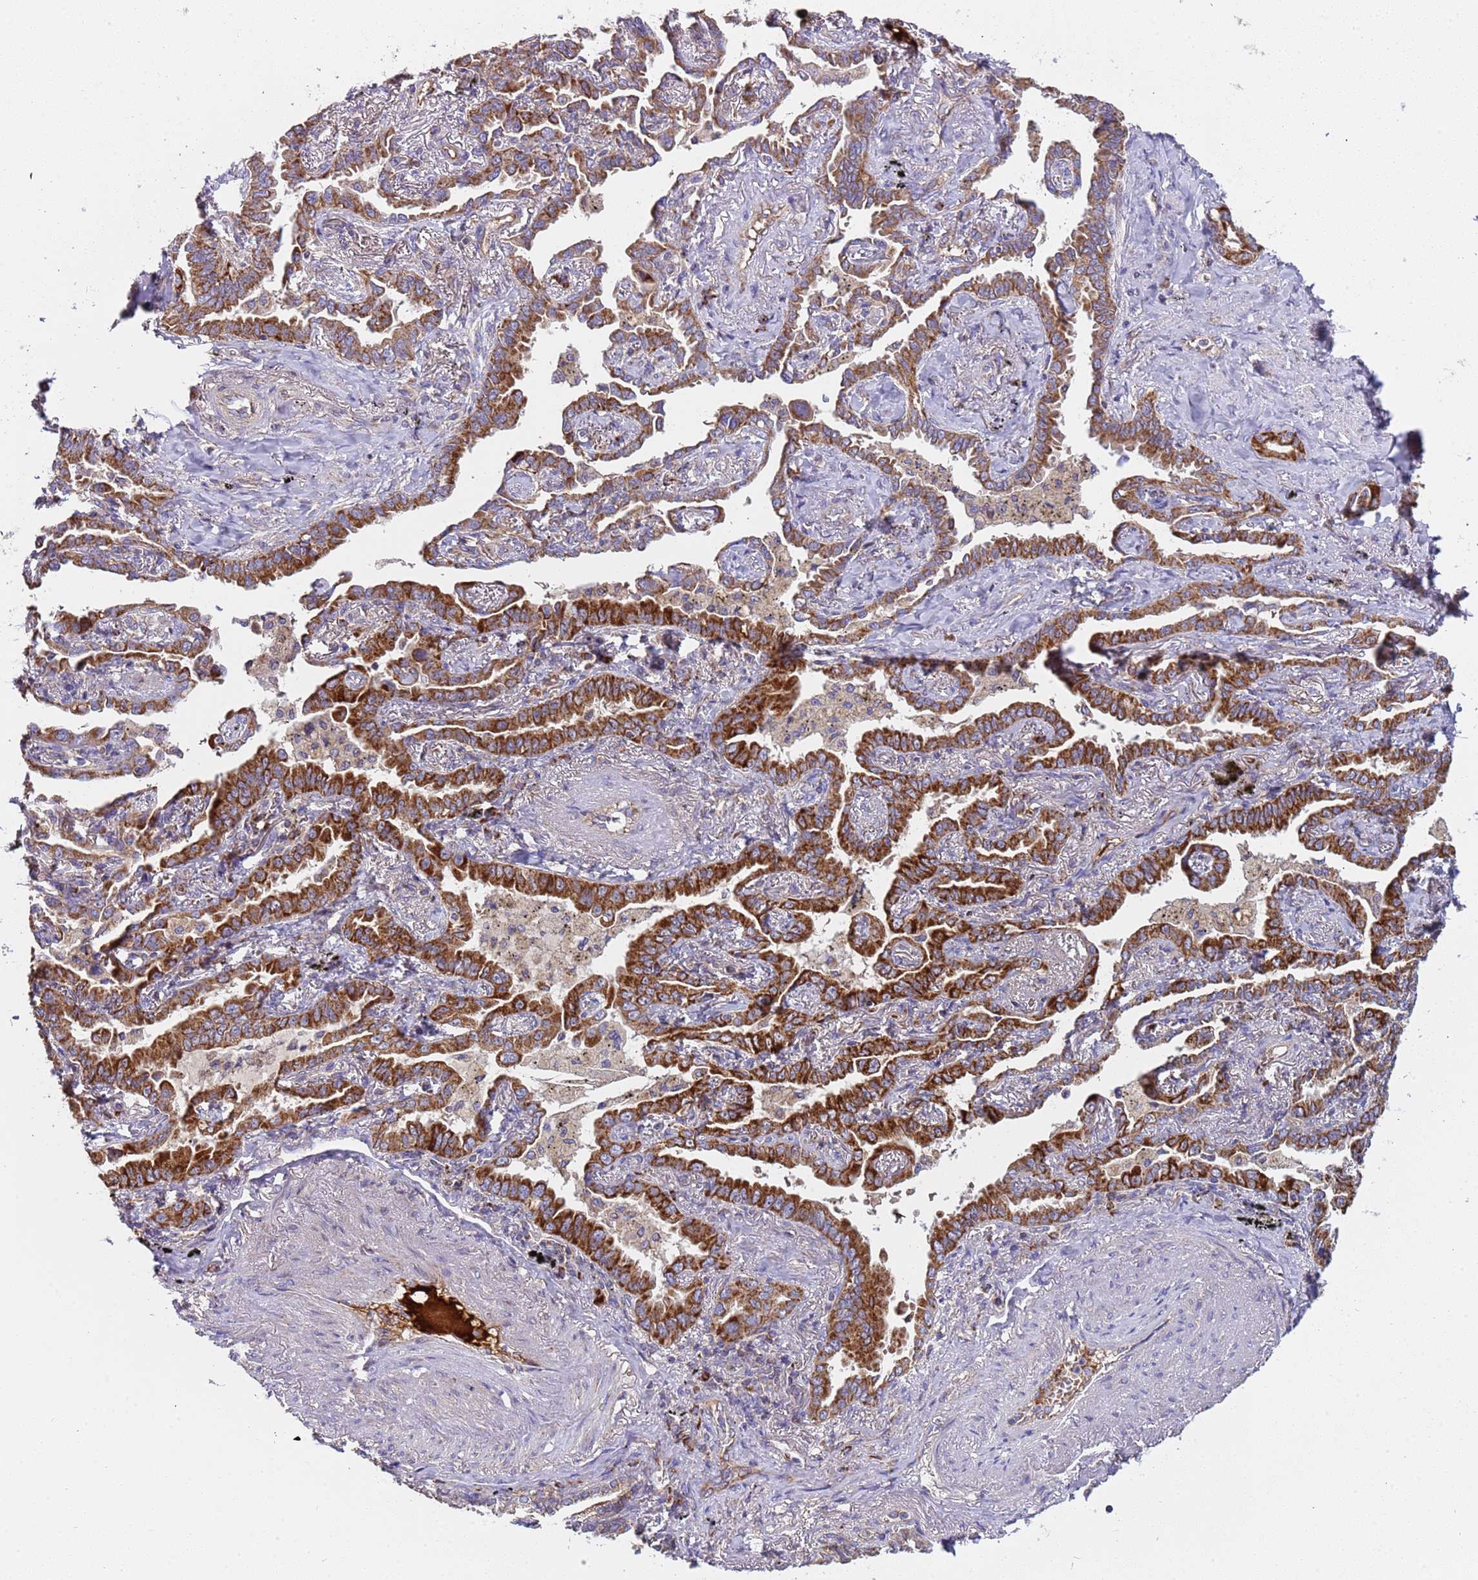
{"staining": {"intensity": "strong", "quantity": ">75%", "location": "cytoplasmic/membranous"}, "tissue": "lung cancer", "cell_type": "Tumor cells", "image_type": "cancer", "snomed": [{"axis": "morphology", "description": "Adenocarcinoma, NOS"}, {"axis": "topography", "description": "Lung"}], "caption": "Immunohistochemical staining of lung adenocarcinoma displays high levels of strong cytoplasmic/membranous protein positivity in about >75% of tumor cells.", "gene": "TMEM126A", "patient": {"sex": "male", "age": 67}}